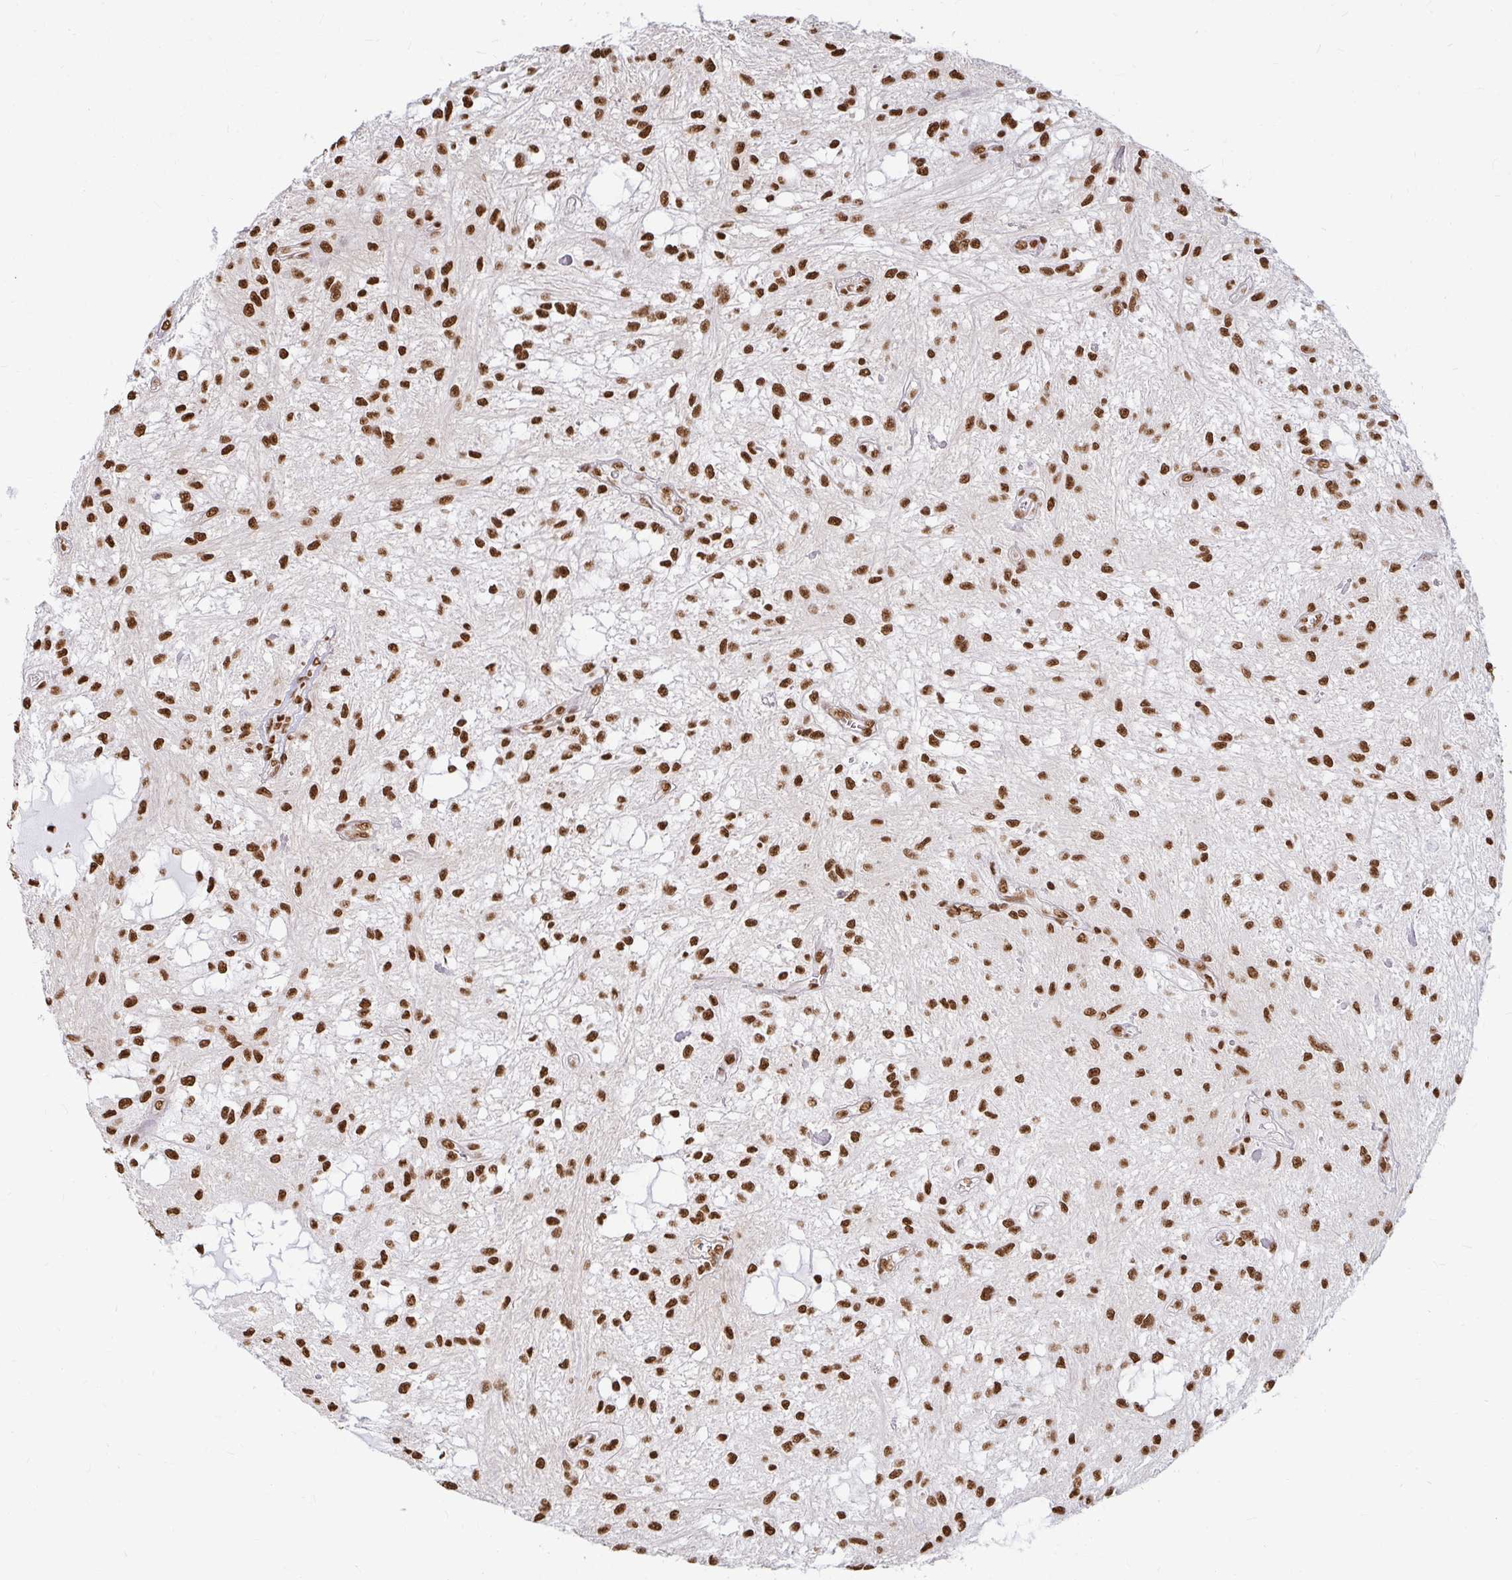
{"staining": {"intensity": "strong", "quantity": ">75%", "location": "nuclear"}, "tissue": "glioma", "cell_type": "Tumor cells", "image_type": "cancer", "snomed": [{"axis": "morphology", "description": "Glioma, malignant, Low grade"}, {"axis": "topography", "description": "Cerebellum"}], "caption": "Glioma tissue exhibits strong nuclear staining in approximately >75% of tumor cells, visualized by immunohistochemistry.", "gene": "HNRNPU", "patient": {"sex": "female", "age": 14}}